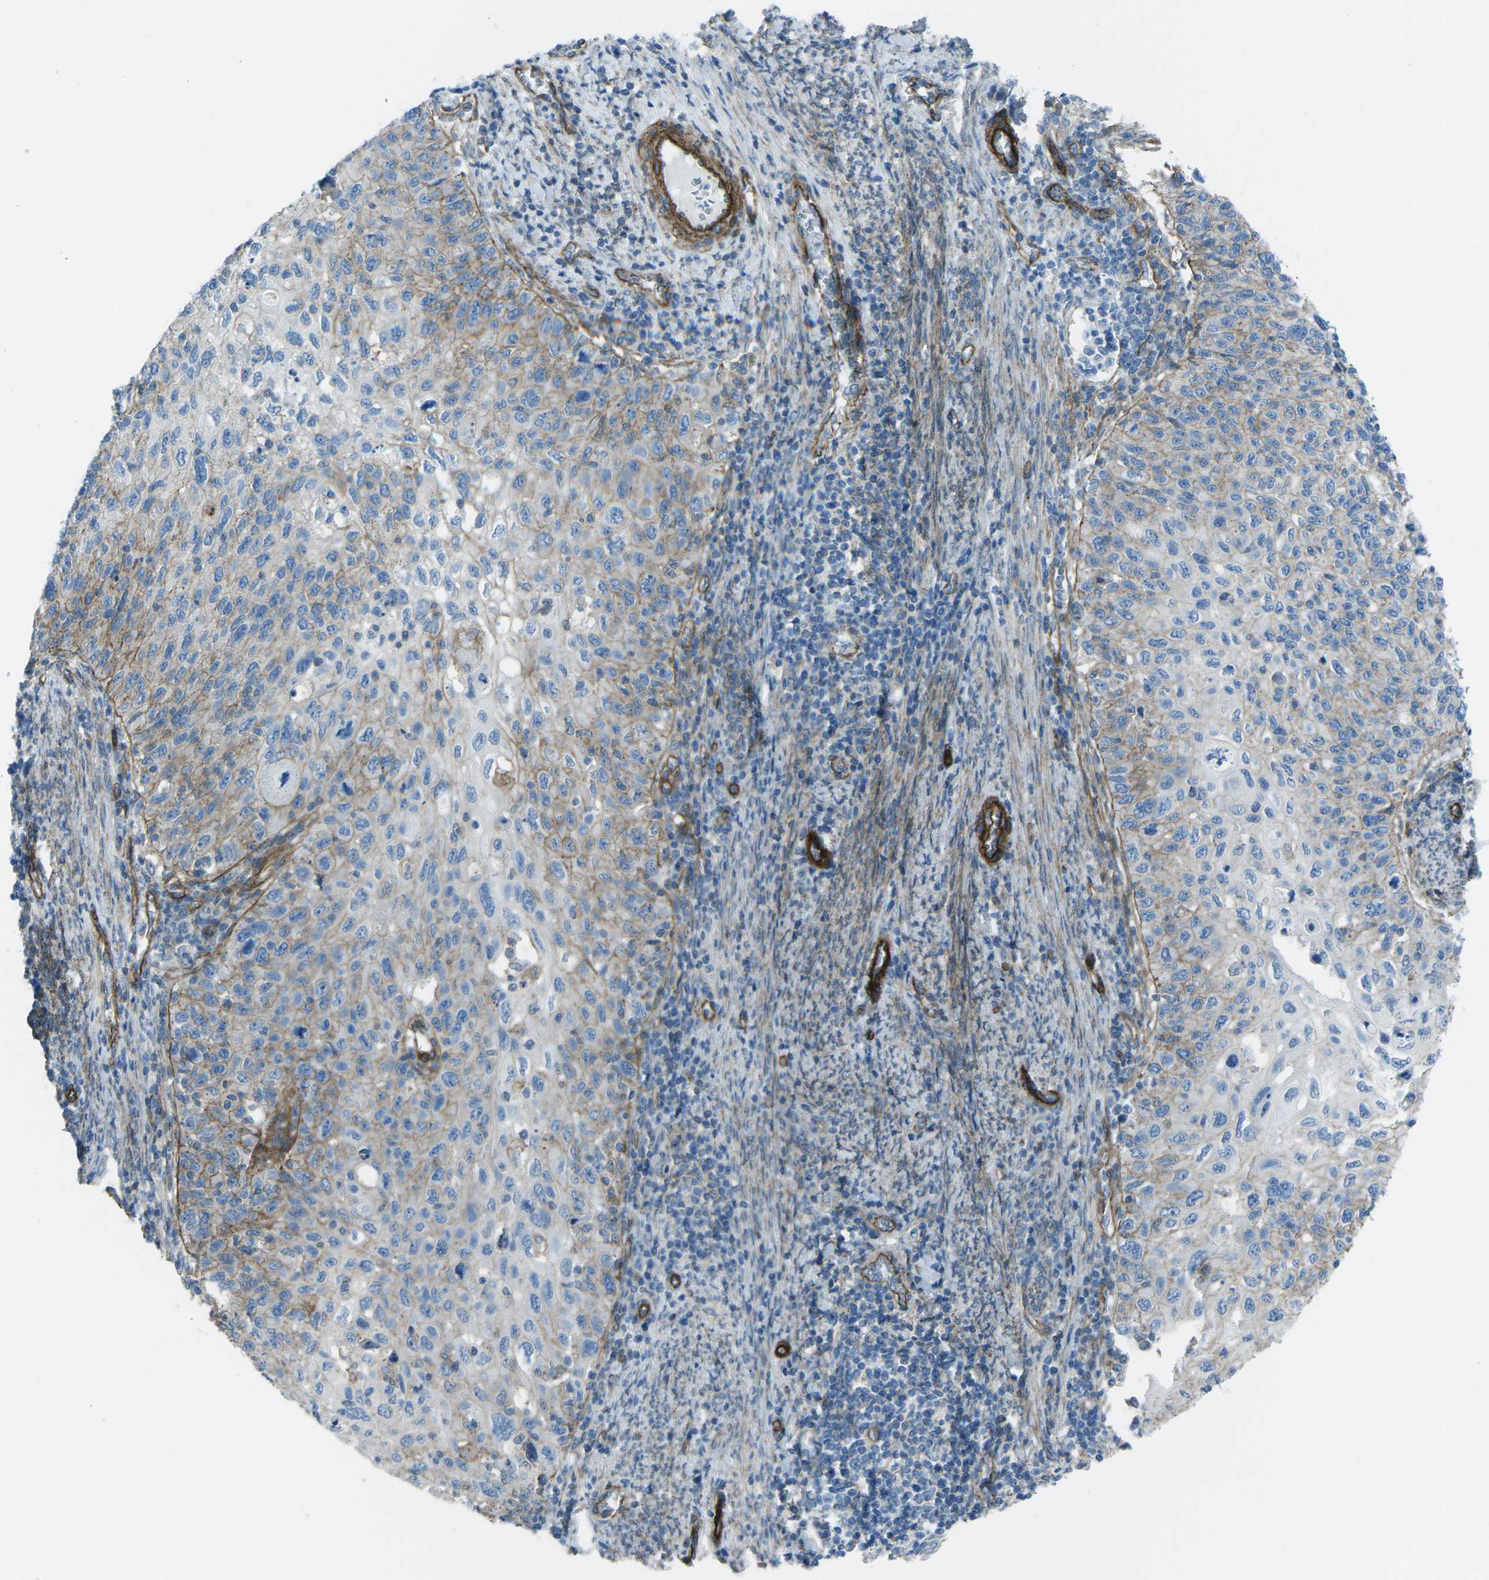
{"staining": {"intensity": "weak", "quantity": "25%-75%", "location": "cytoplasmic/membranous"}, "tissue": "cervical cancer", "cell_type": "Tumor cells", "image_type": "cancer", "snomed": [{"axis": "morphology", "description": "Squamous cell carcinoma, NOS"}, {"axis": "topography", "description": "Cervix"}], "caption": "Immunohistochemical staining of cervical cancer shows low levels of weak cytoplasmic/membranous protein staining in about 25%-75% of tumor cells. (DAB IHC, brown staining for protein, blue staining for nuclei).", "gene": "UTRN", "patient": {"sex": "female", "age": 70}}